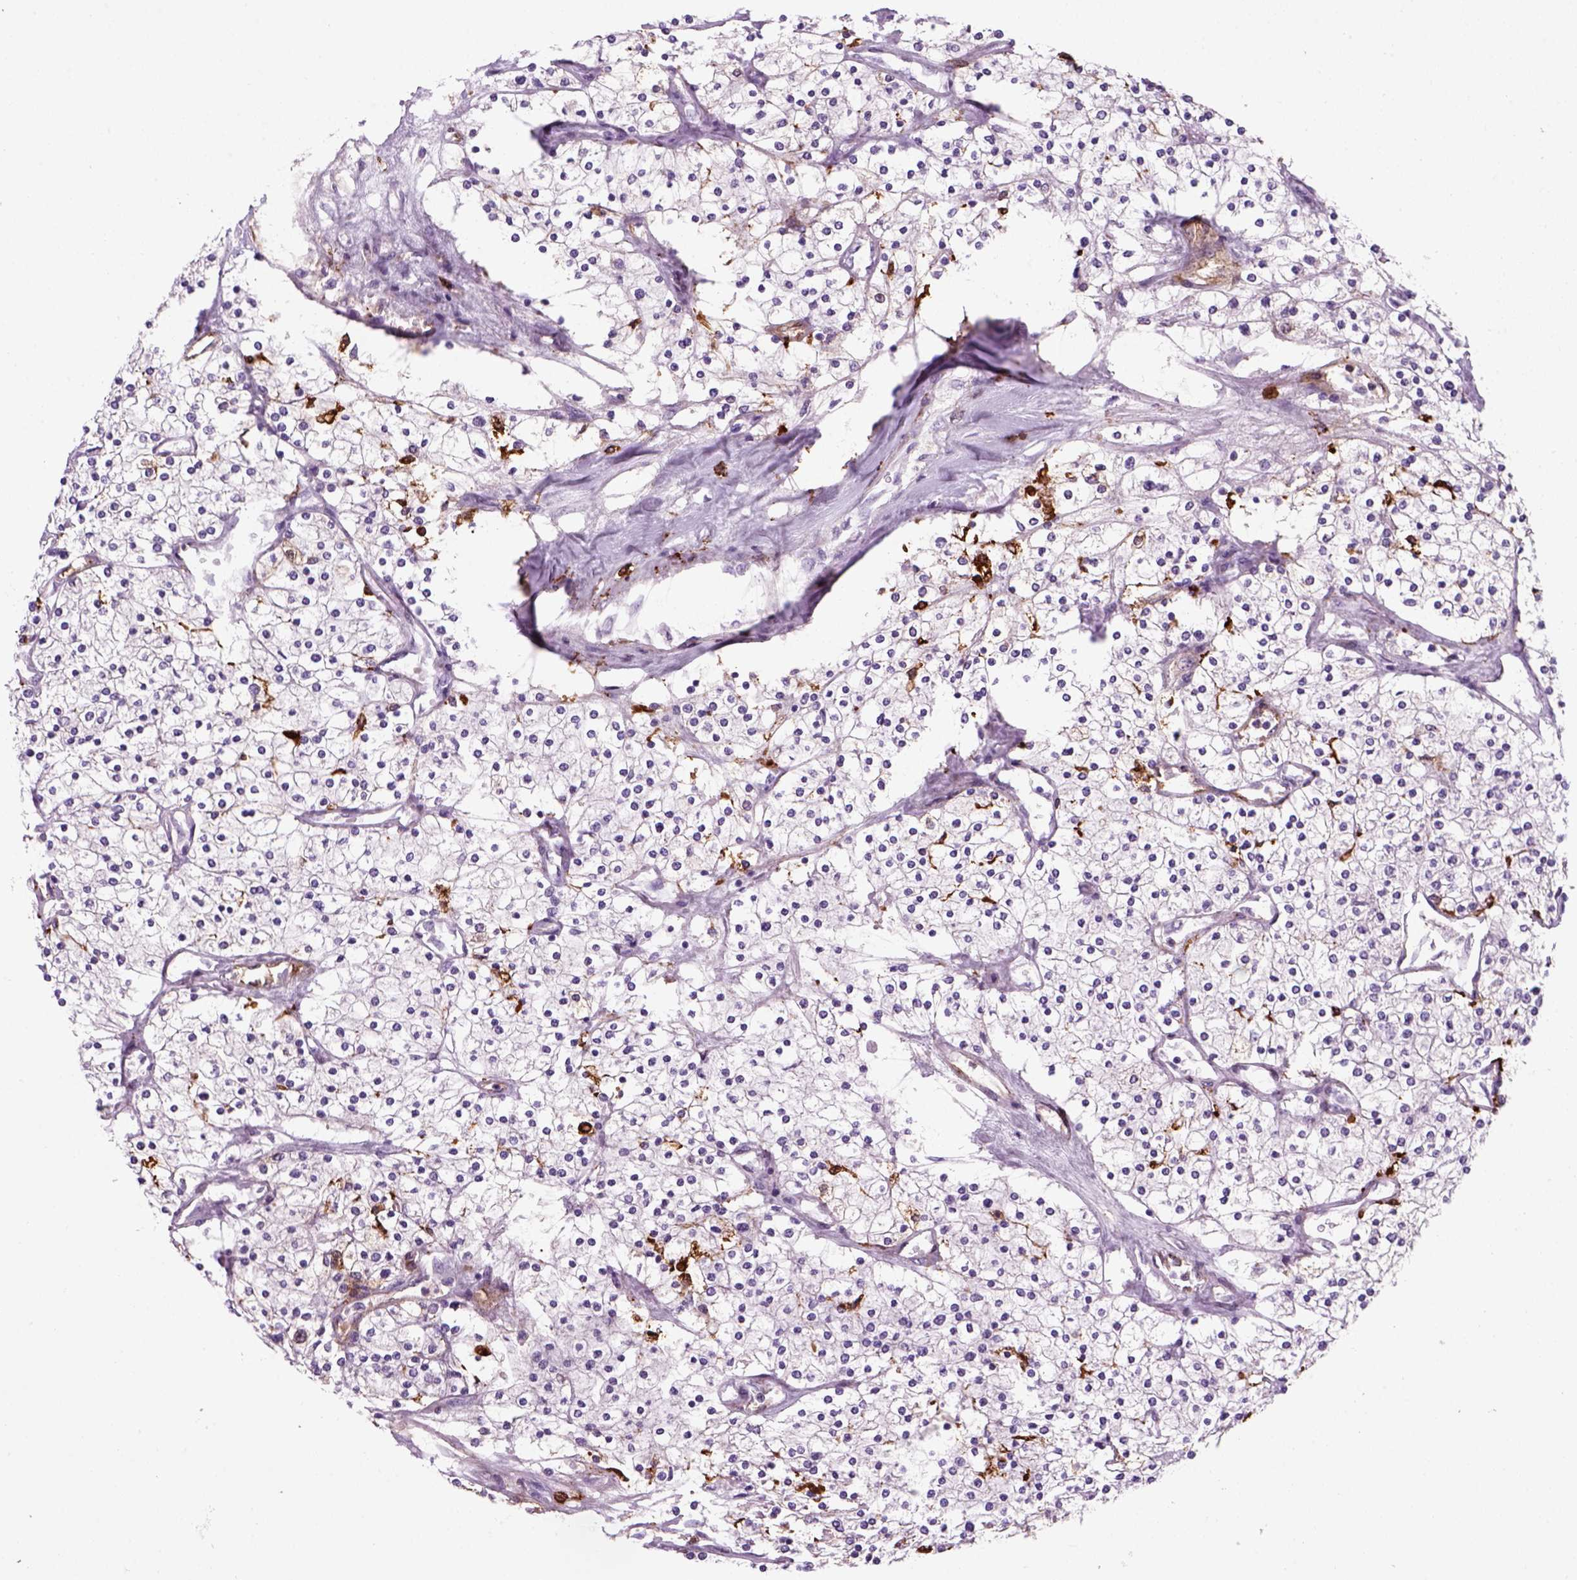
{"staining": {"intensity": "negative", "quantity": "none", "location": "none"}, "tissue": "renal cancer", "cell_type": "Tumor cells", "image_type": "cancer", "snomed": [{"axis": "morphology", "description": "Adenocarcinoma, NOS"}, {"axis": "topography", "description": "Kidney"}], "caption": "The photomicrograph reveals no significant positivity in tumor cells of renal adenocarcinoma.", "gene": "MARCKS", "patient": {"sex": "male", "age": 80}}